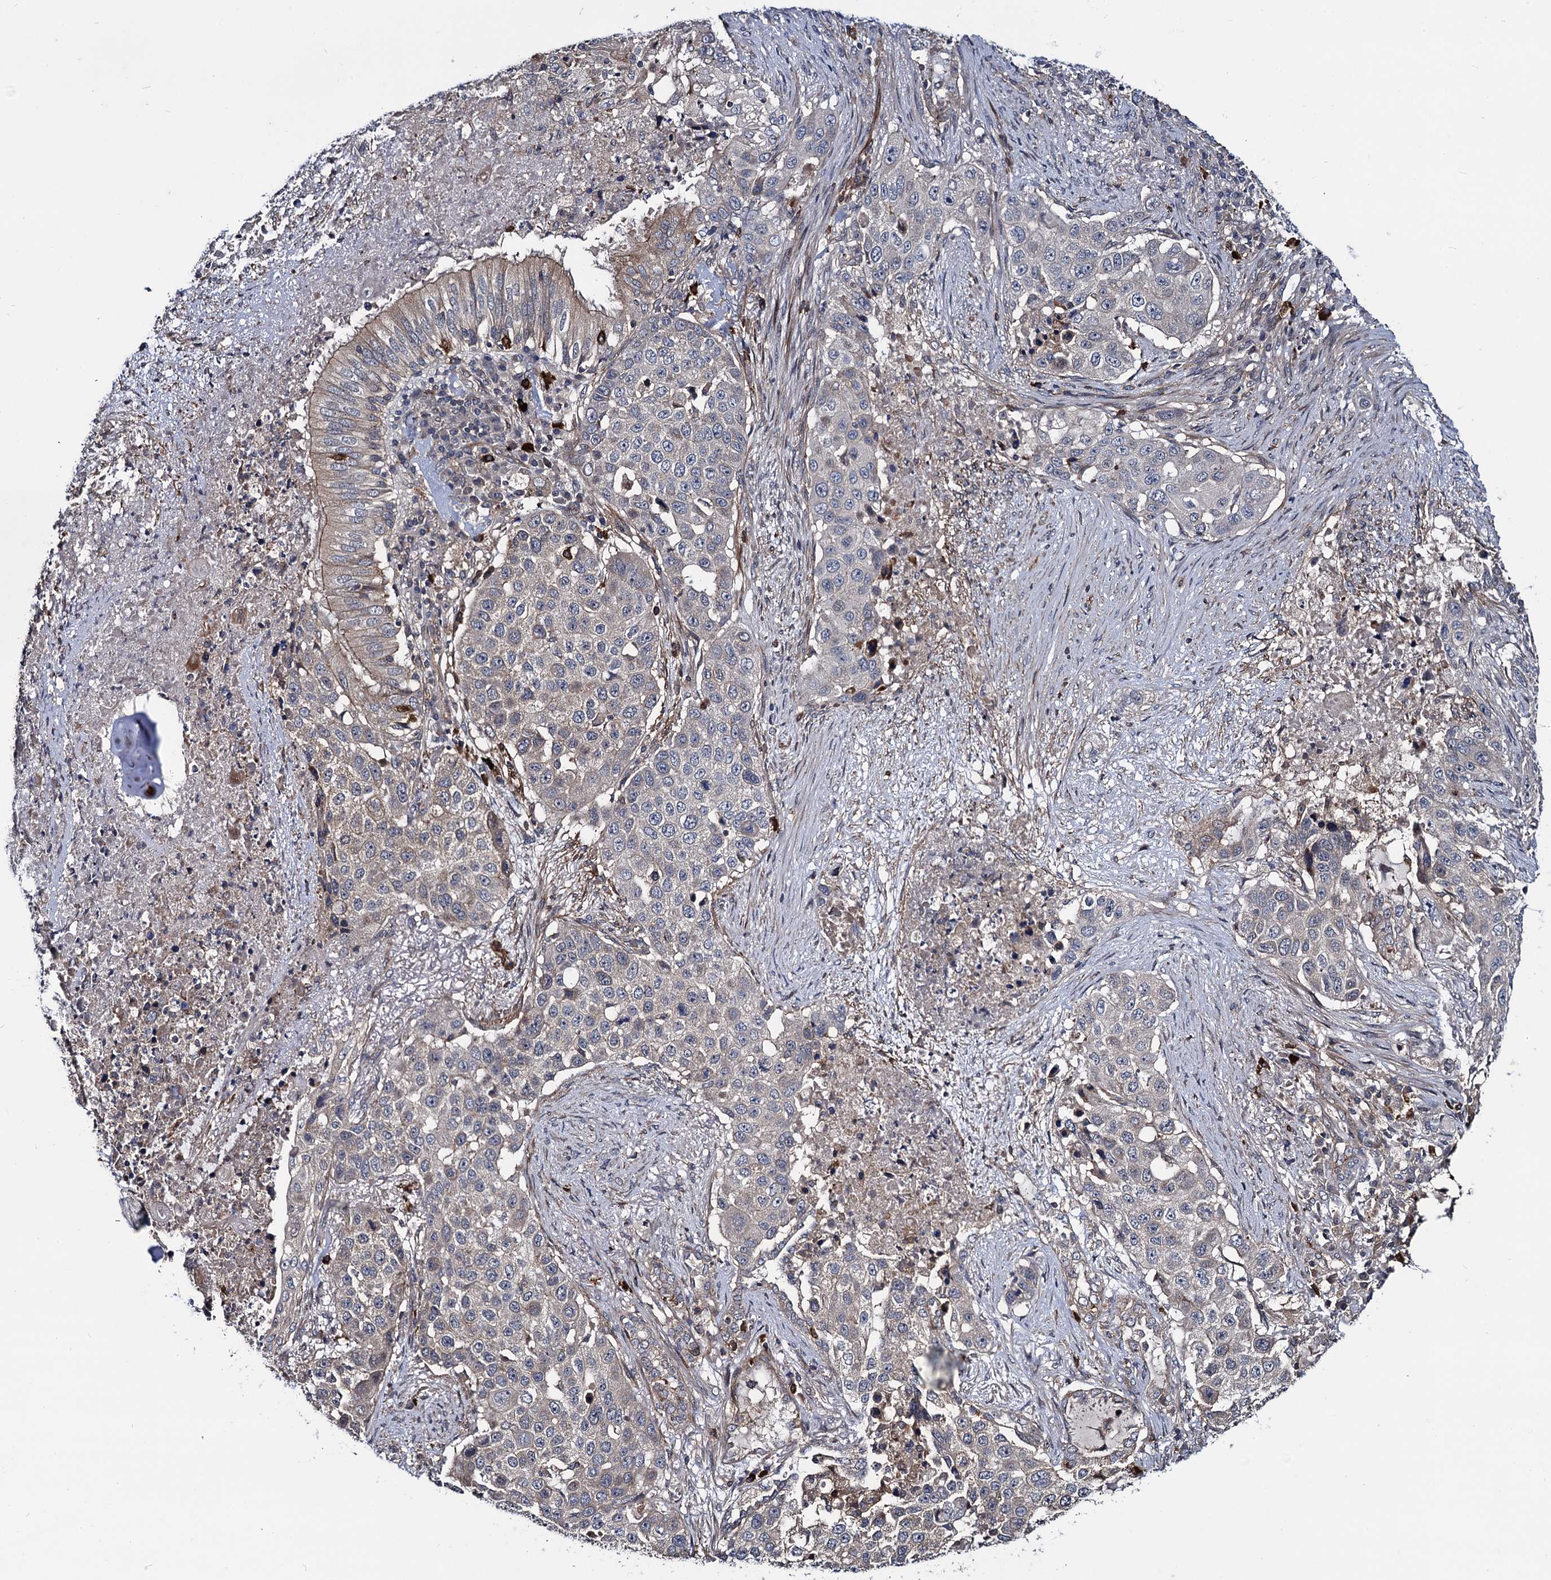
{"staining": {"intensity": "negative", "quantity": "none", "location": "none"}, "tissue": "lung cancer", "cell_type": "Tumor cells", "image_type": "cancer", "snomed": [{"axis": "morphology", "description": "Squamous cell carcinoma, NOS"}, {"axis": "topography", "description": "Lung"}], "caption": "High magnification brightfield microscopy of lung cancer stained with DAB (brown) and counterstained with hematoxylin (blue): tumor cells show no significant expression.", "gene": "KXD1", "patient": {"sex": "female", "age": 63}}